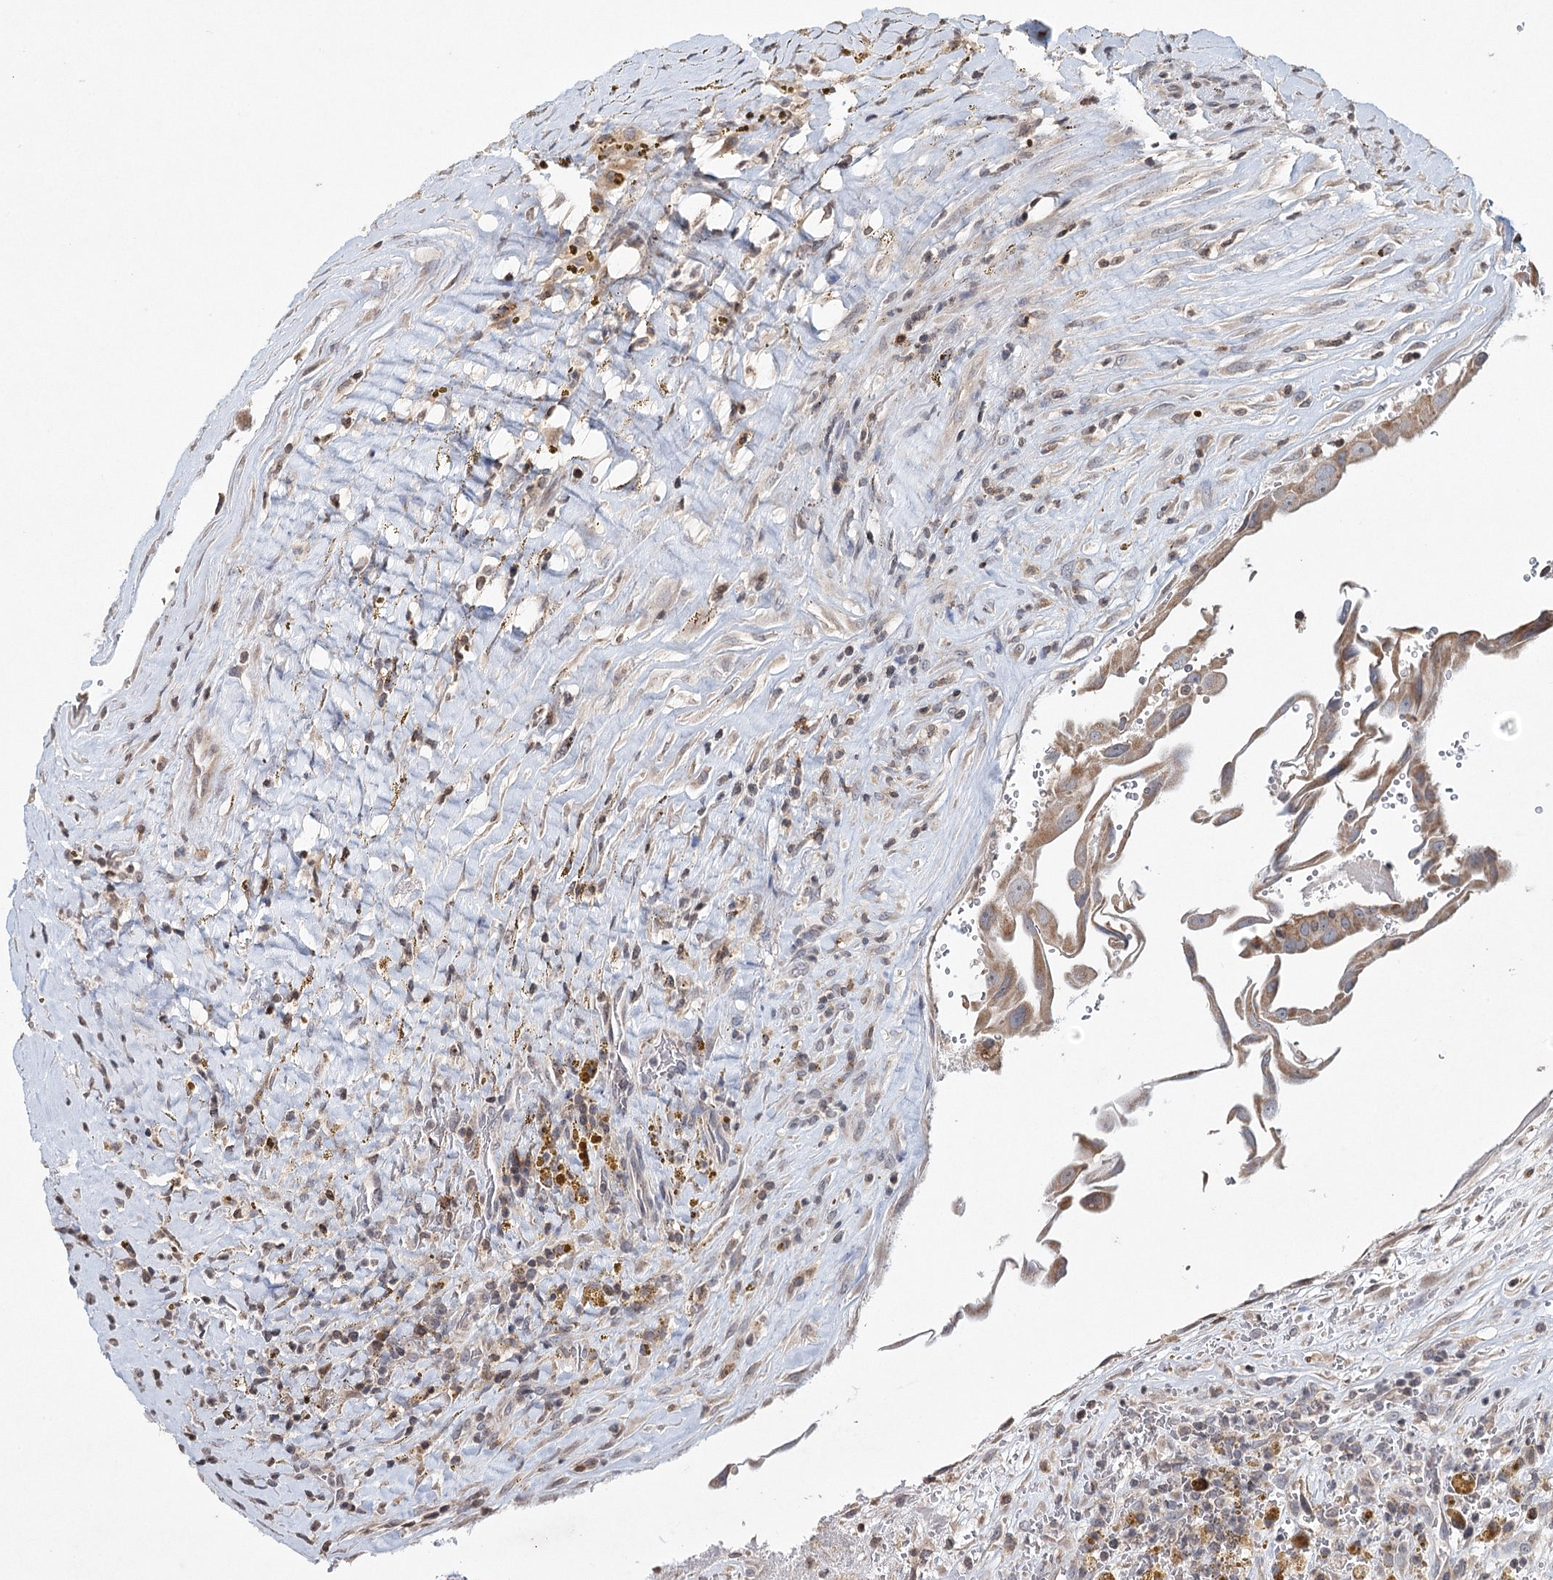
{"staining": {"intensity": "moderate", "quantity": ">75%", "location": "cytoplasmic/membranous"}, "tissue": "thyroid cancer", "cell_type": "Tumor cells", "image_type": "cancer", "snomed": [{"axis": "morphology", "description": "Papillary adenocarcinoma, NOS"}, {"axis": "topography", "description": "Thyroid gland"}], "caption": "Immunohistochemistry (IHC) of human thyroid cancer (papillary adenocarcinoma) displays medium levels of moderate cytoplasmic/membranous expression in approximately >75% of tumor cells.", "gene": "ICOS", "patient": {"sex": "male", "age": 77}}